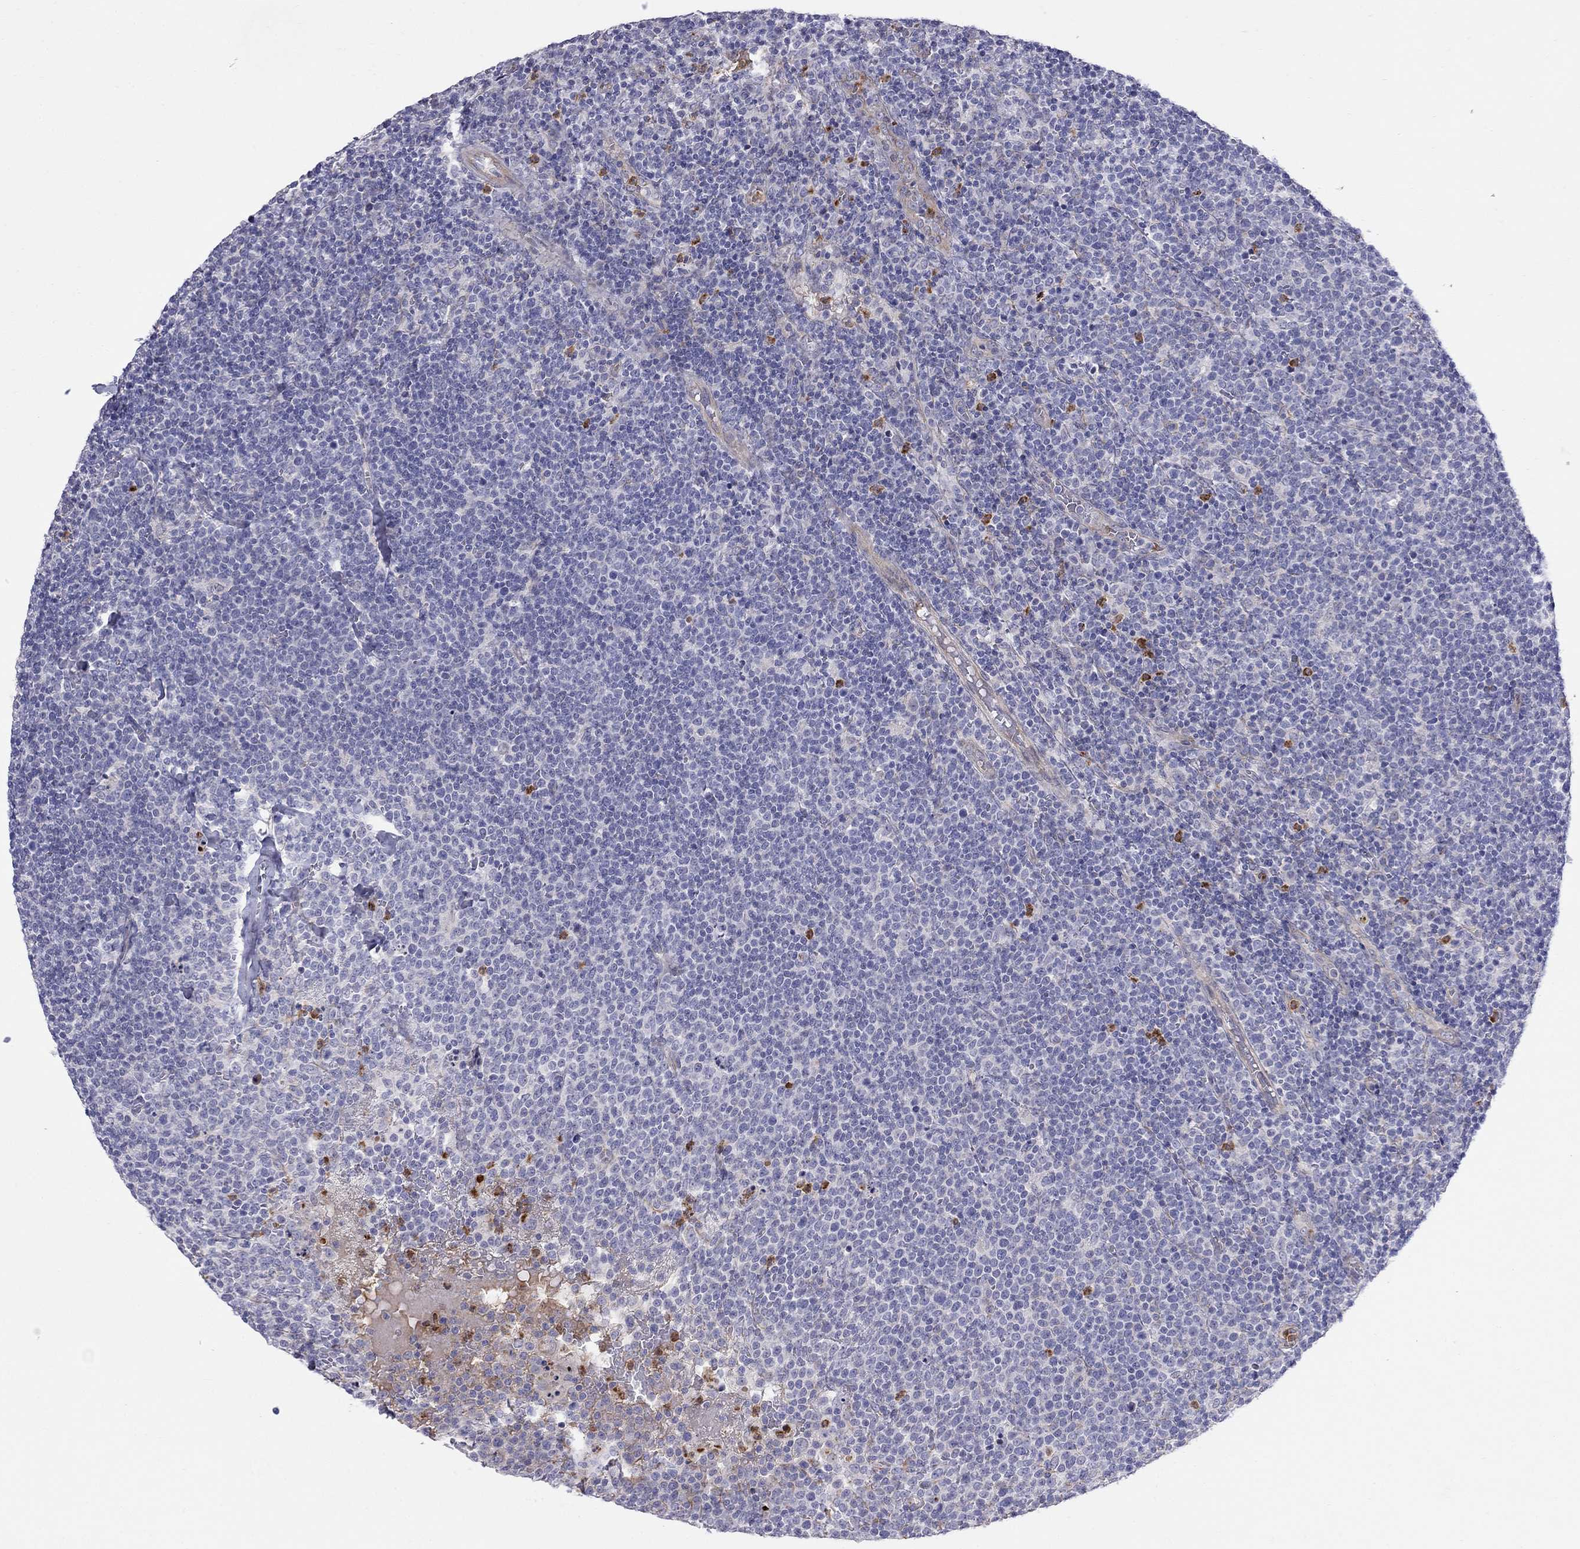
{"staining": {"intensity": "negative", "quantity": "none", "location": "none"}, "tissue": "lymphoma", "cell_type": "Tumor cells", "image_type": "cancer", "snomed": [{"axis": "morphology", "description": "Malignant lymphoma, non-Hodgkin's type, High grade"}, {"axis": "topography", "description": "Lymph node"}], "caption": "Immunohistochemical staining of human lymphoma reveals no significant staining in tumor cells.", "gene": "SPINT4", "patient": {"sex": "male", "age": 61}}